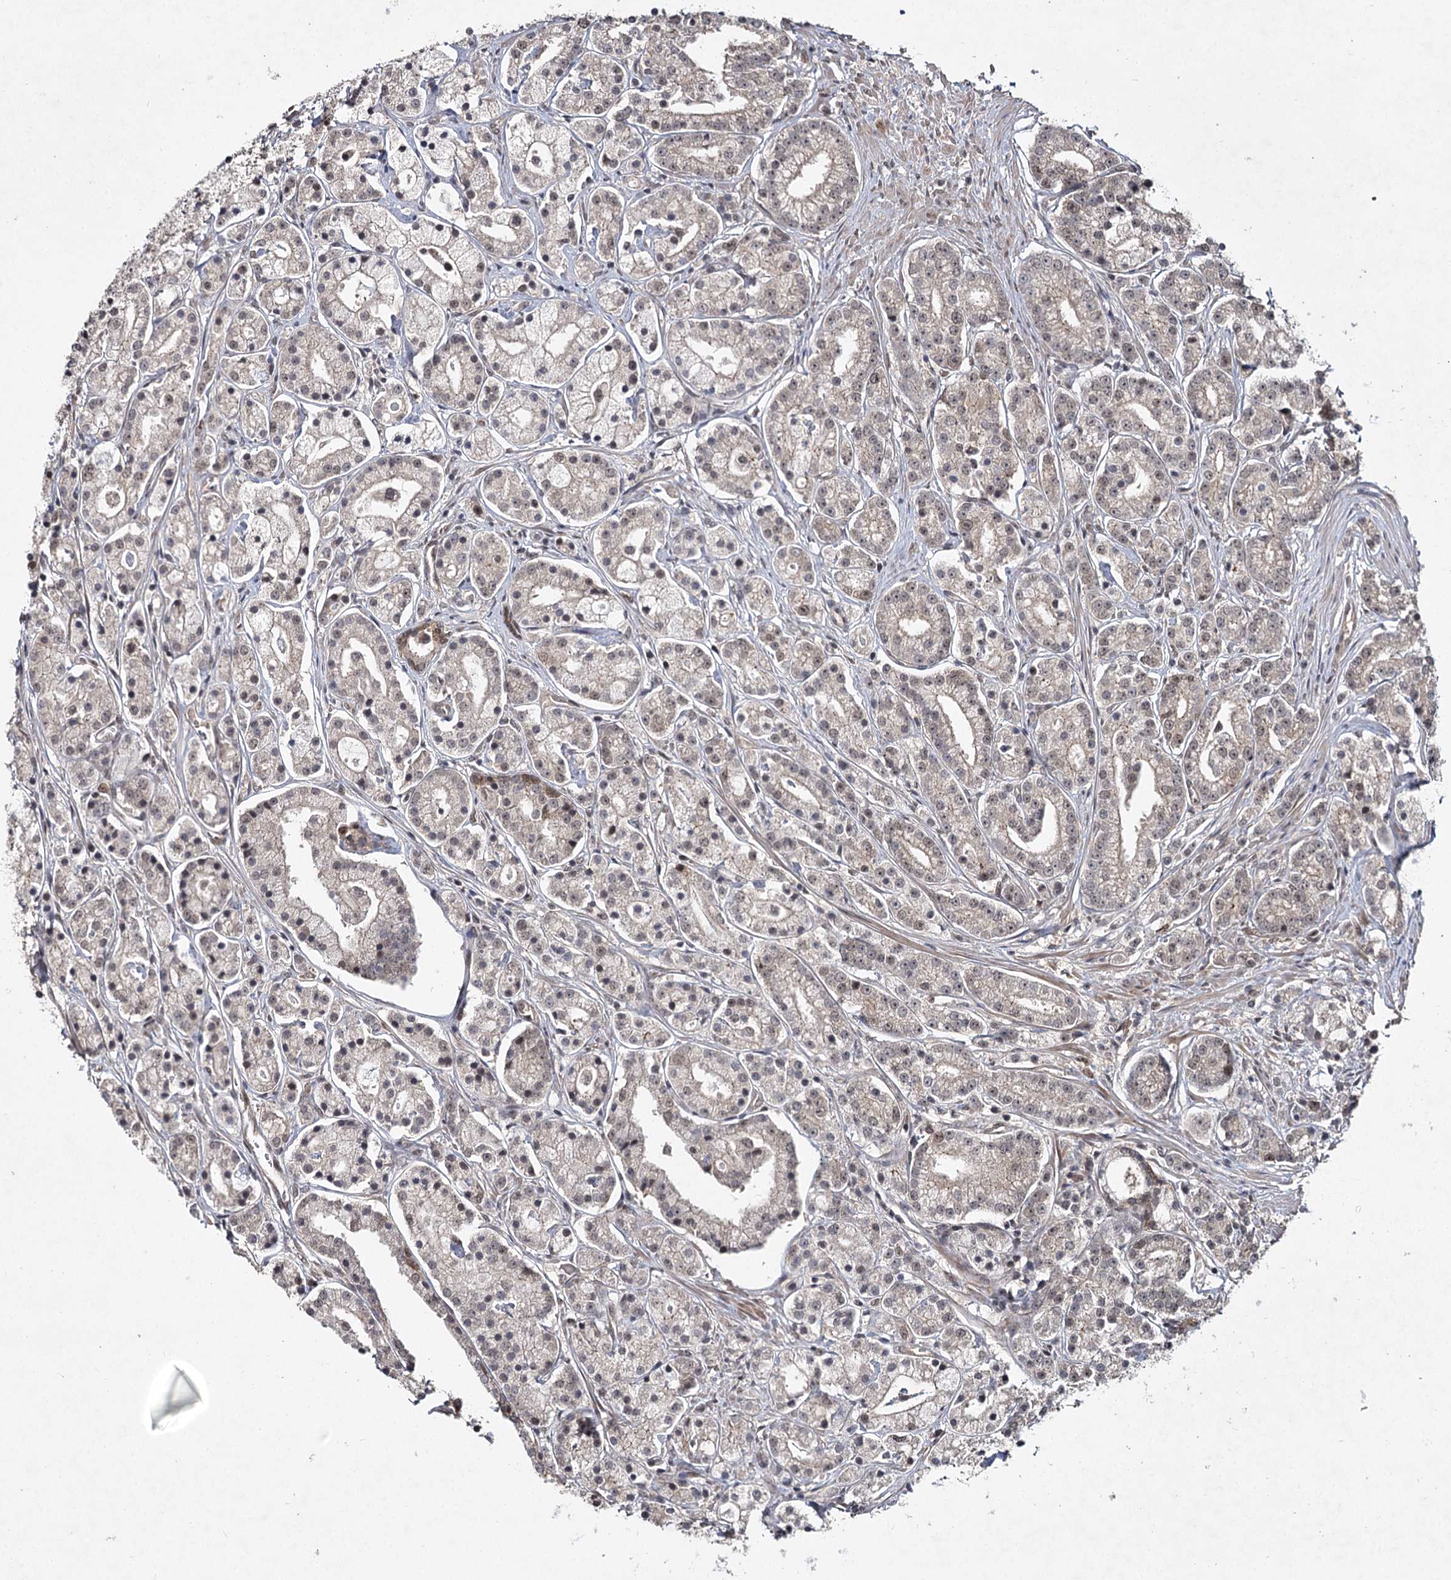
{"staining": {"intensity": "weak", "quantity": "25%-75%", "location": "nuclear"}, "tissue": "prostate cancer", "cell_type": "Tumor cells", "image_type": "cancer", "snomed": [{"axis": "morphology", "description": "Adenocarcinoma, High grade"}, {"axis": "topography", "description": "Prostate"}], "caption": "Weak nuclear expression for a protein is present in approximately 25%-75% of tumor cells of adenocarcinoma (high-grade) (prostate) using immunohistochemistry.", "gene": "DCUN1D4", "patient": {"sex": "male", "age": 69}}